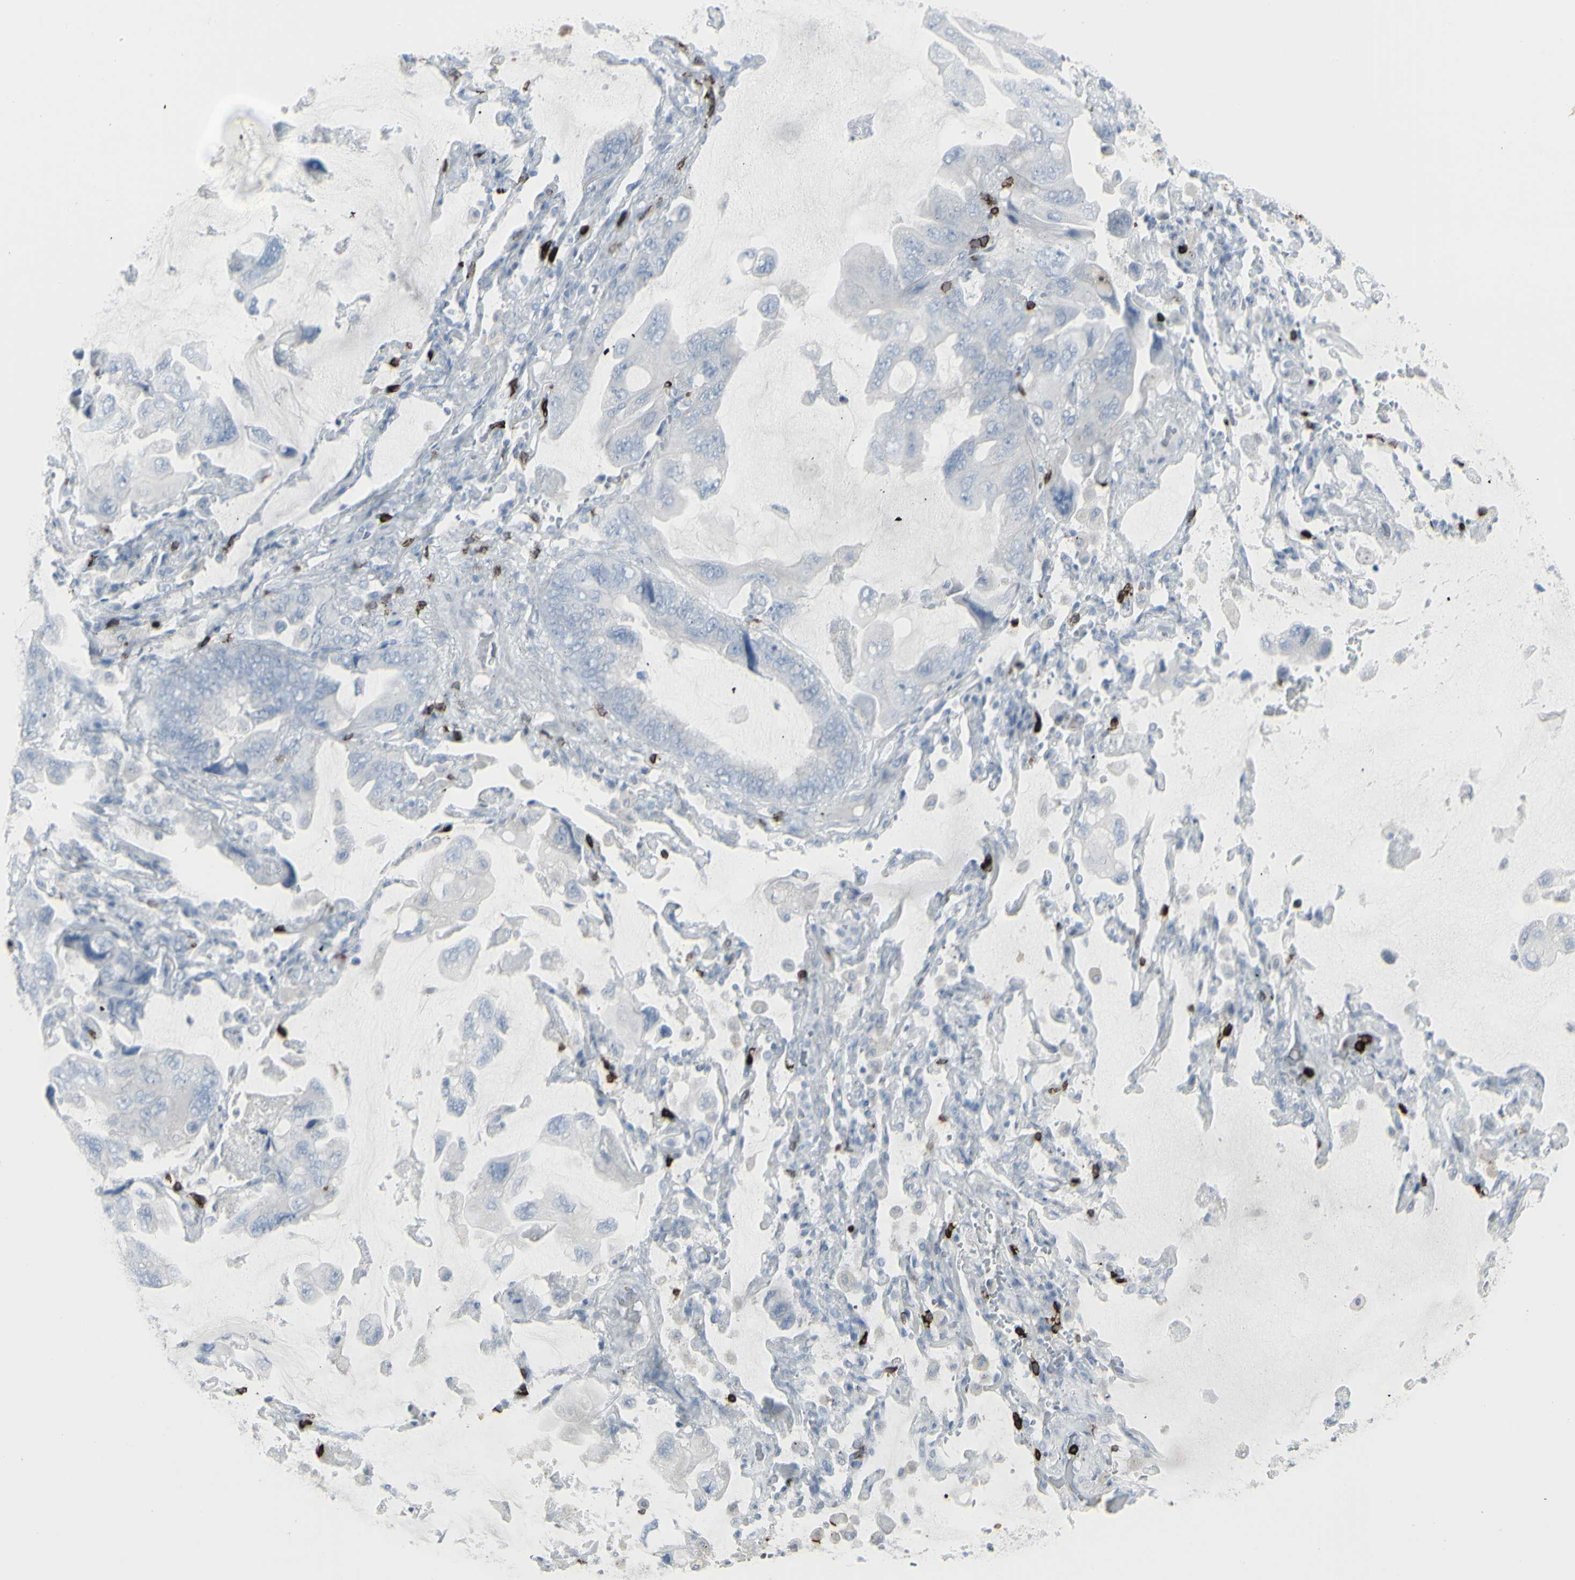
{"staining": {"intensity": "negative", "quantity": "none", "location": "none"}, "tissue": "lung cancer", "cell_type": "Tumor cells", "image_type": "cancer", "snomed": [{"axis": "morphology", "description": "Squamous cell carcinoma, NOS"}, {"axis": "topography", "description": "Lung"}], "caption": "Tumor cells are negative for protein expression in human squamous cell carcinoma (lung).", "gene": "CD247", "patient": {"sex": "female", "age": 73}}